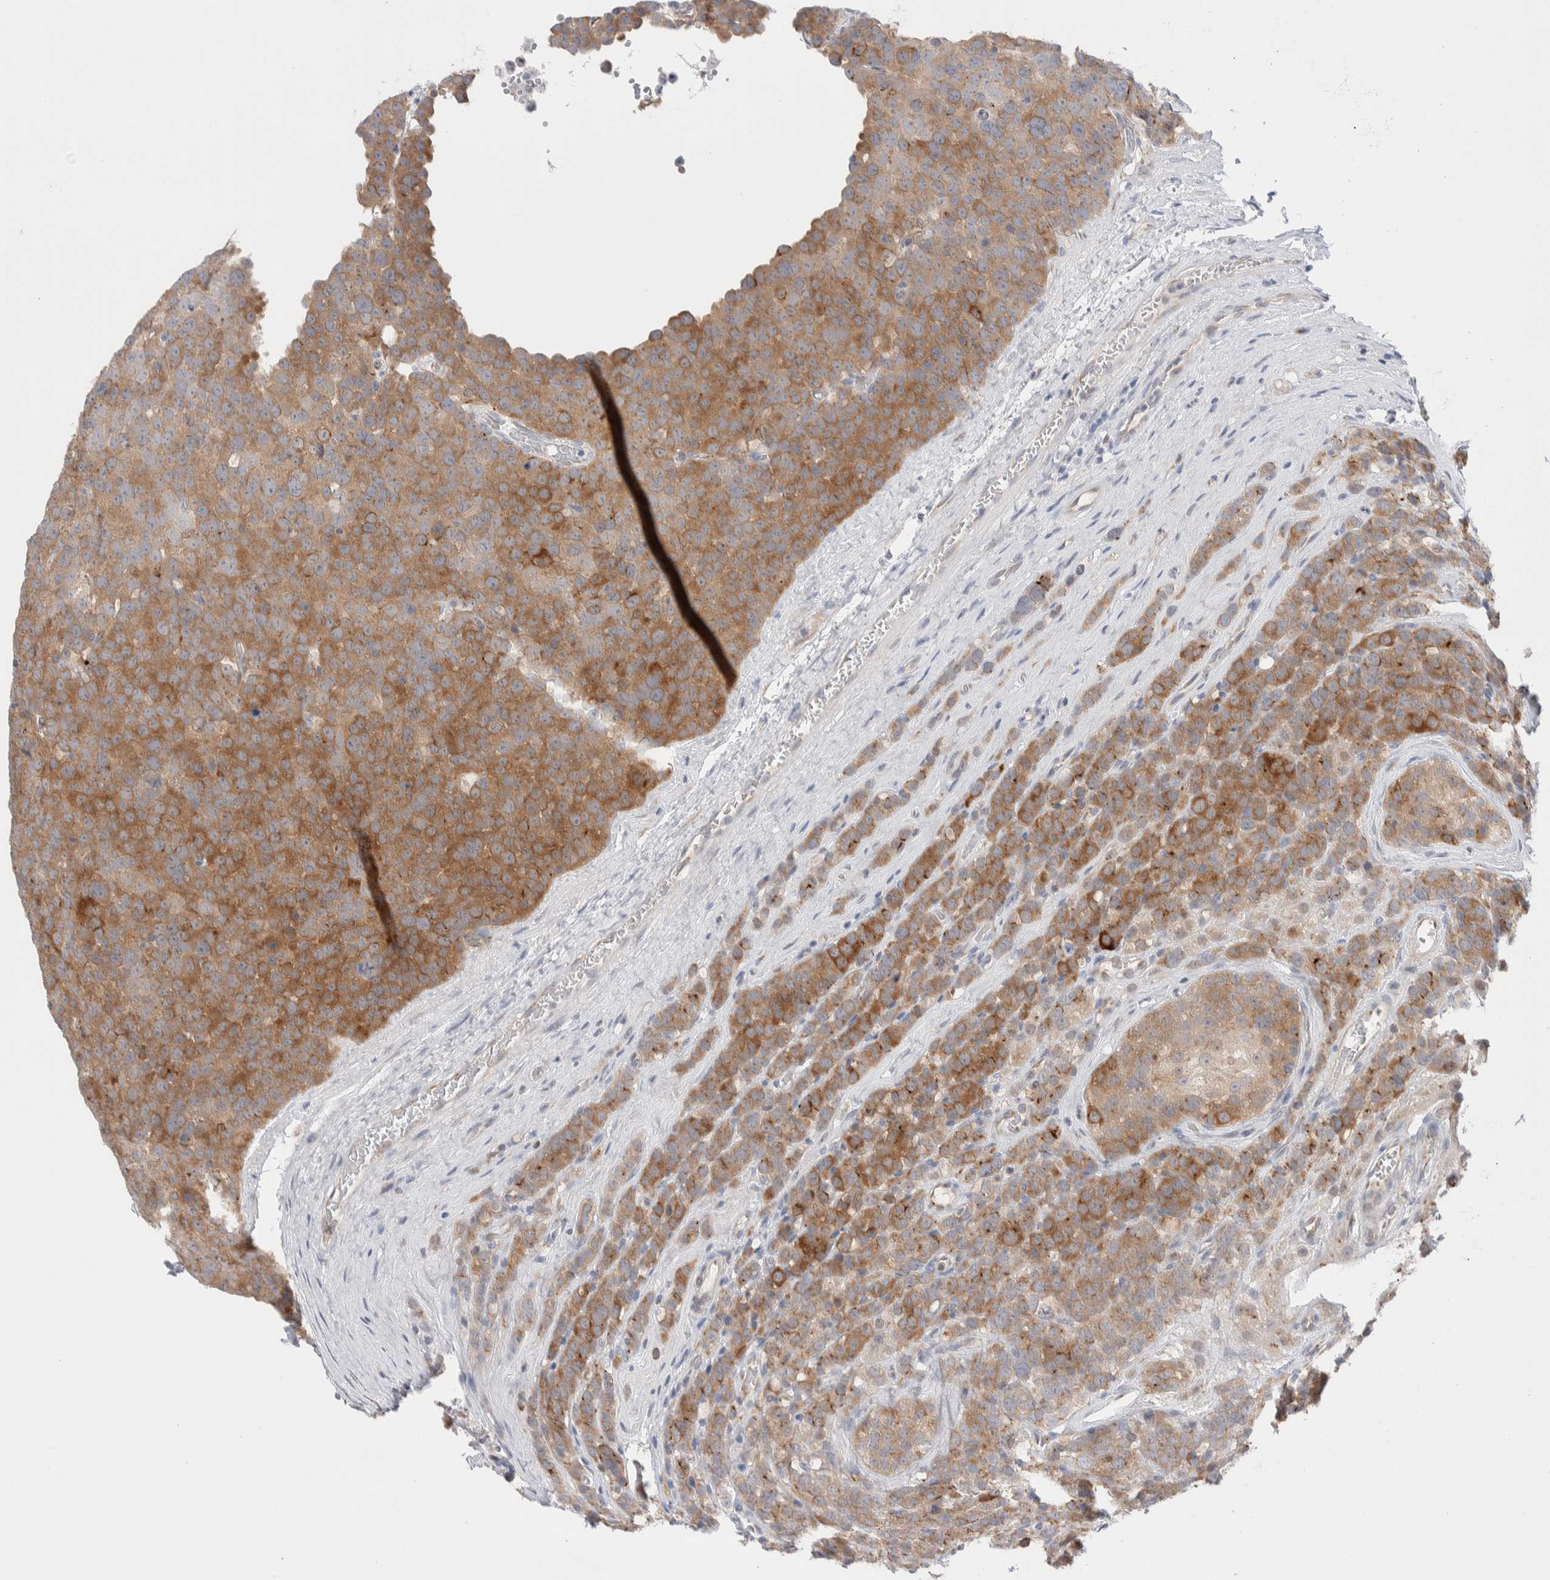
{"staining": {"intensity": "moderate", "quantity": ">75%", "location": "cytoplasmic/membranous"}, "tissue": "testis cancer", "cell_type": "Tumor cells", "image_type": "cancer", "snomed": [{"axis": "morphology", "description": "Seminoma, NOS"}, {"axis": "topography", "description": "Testis"}], "caption": "Protein expression by immunohistochemistry (IHC) displays moderate cytoplasmic/membranous expression in about >75% of tumor cells in seminoma (testis). (DAB (3,3'-diaminobenzidine) = brown stain, brightfield microscopy at high magnification).", "gene": "C1orf112", "patient": {"sex": "male", "age": 71}}